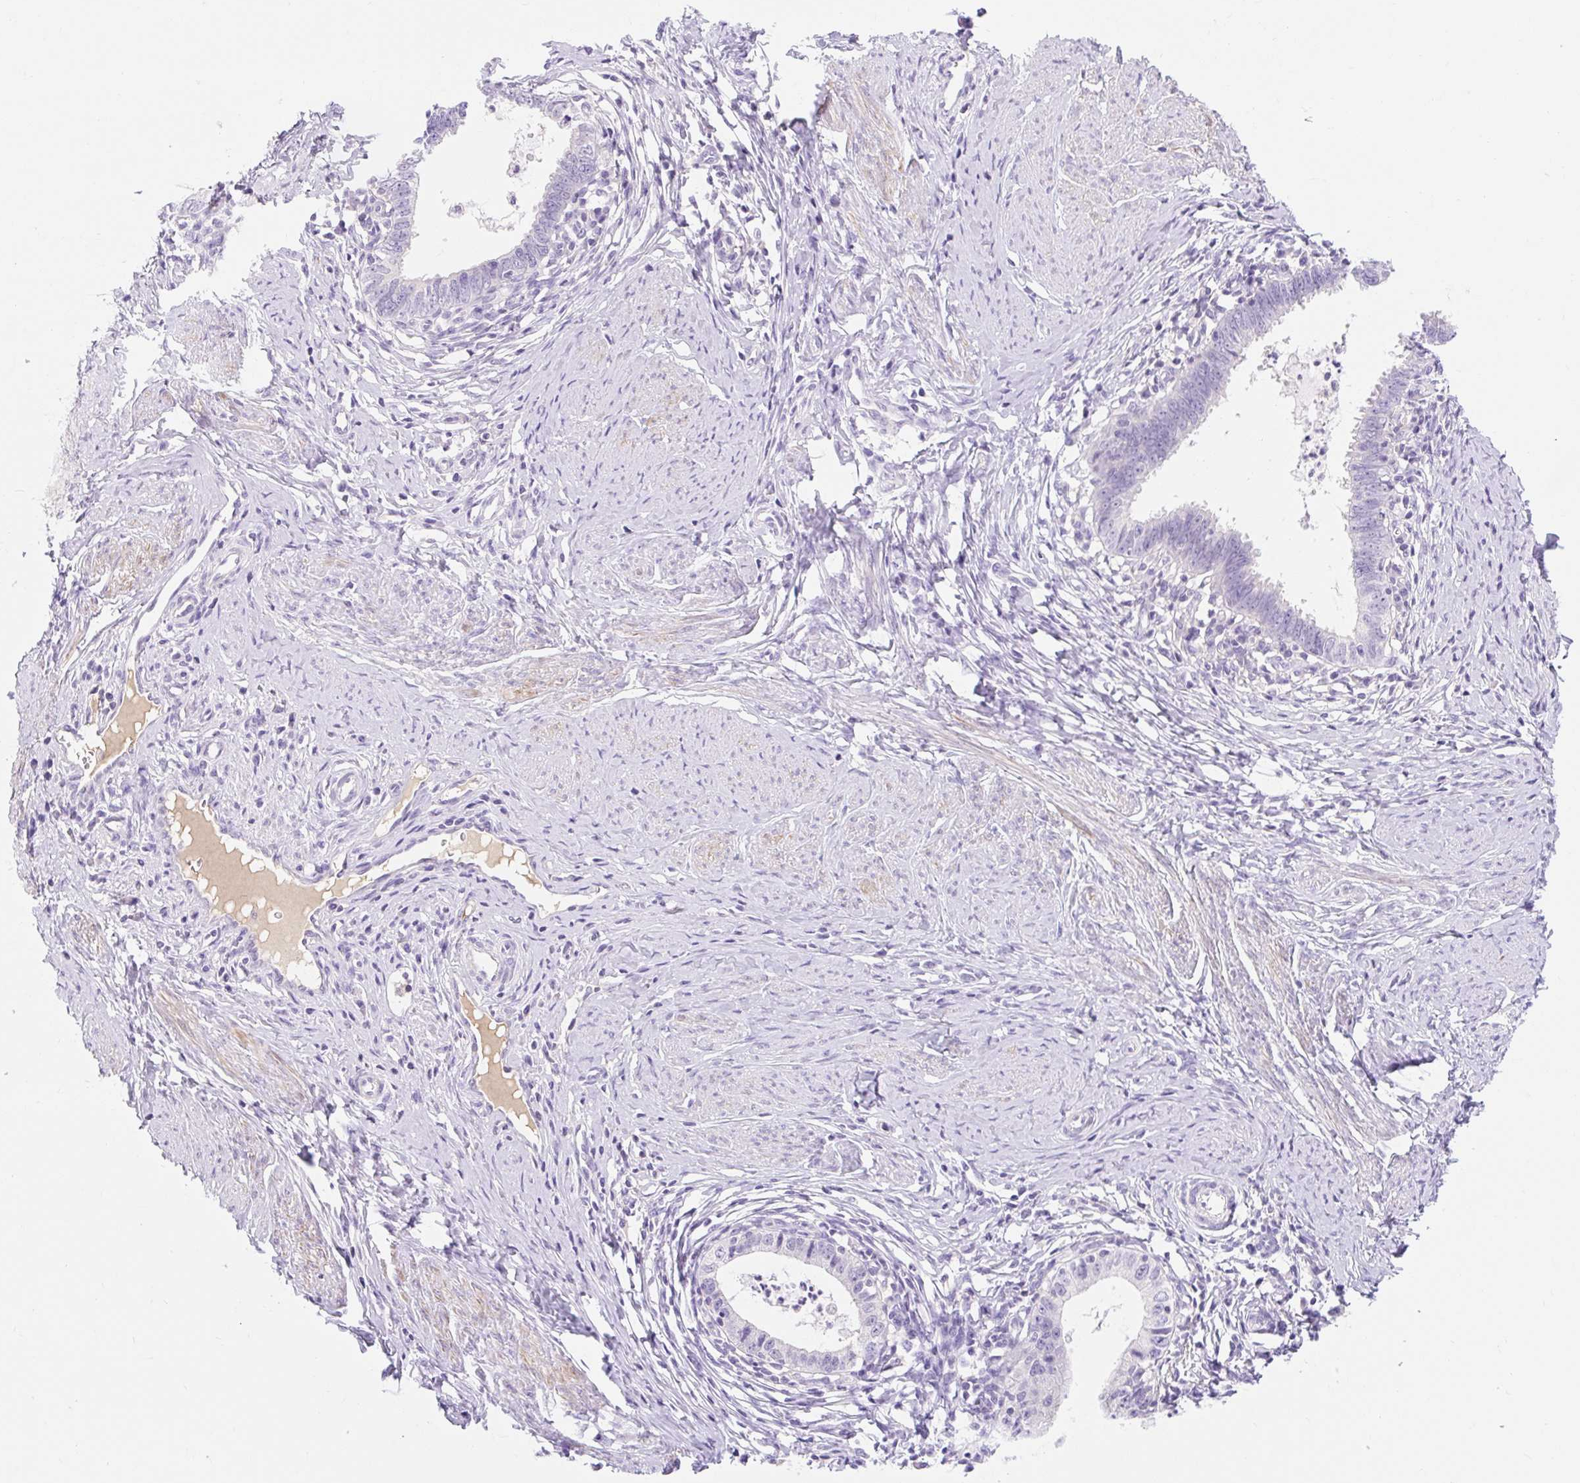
{"staining": {"intensity": "negative", "quantity": "none", "location": "none"}, "tissue": "cervical cancer", "cell_type": "Tumor cells", "image_type": "cancer", "snomed": [{"axis": "morphology", "description": "Adenocarcinoma, NOS"}, {"axis": "topography", "description": "Cervix"}], "caption": "Immunohistochemistry of cervical cancer (adenocarcinoma) shows no positivity in tumor cells.", "gene": "SLC28A1", "patient": {"sex": "female", "age": 36}}